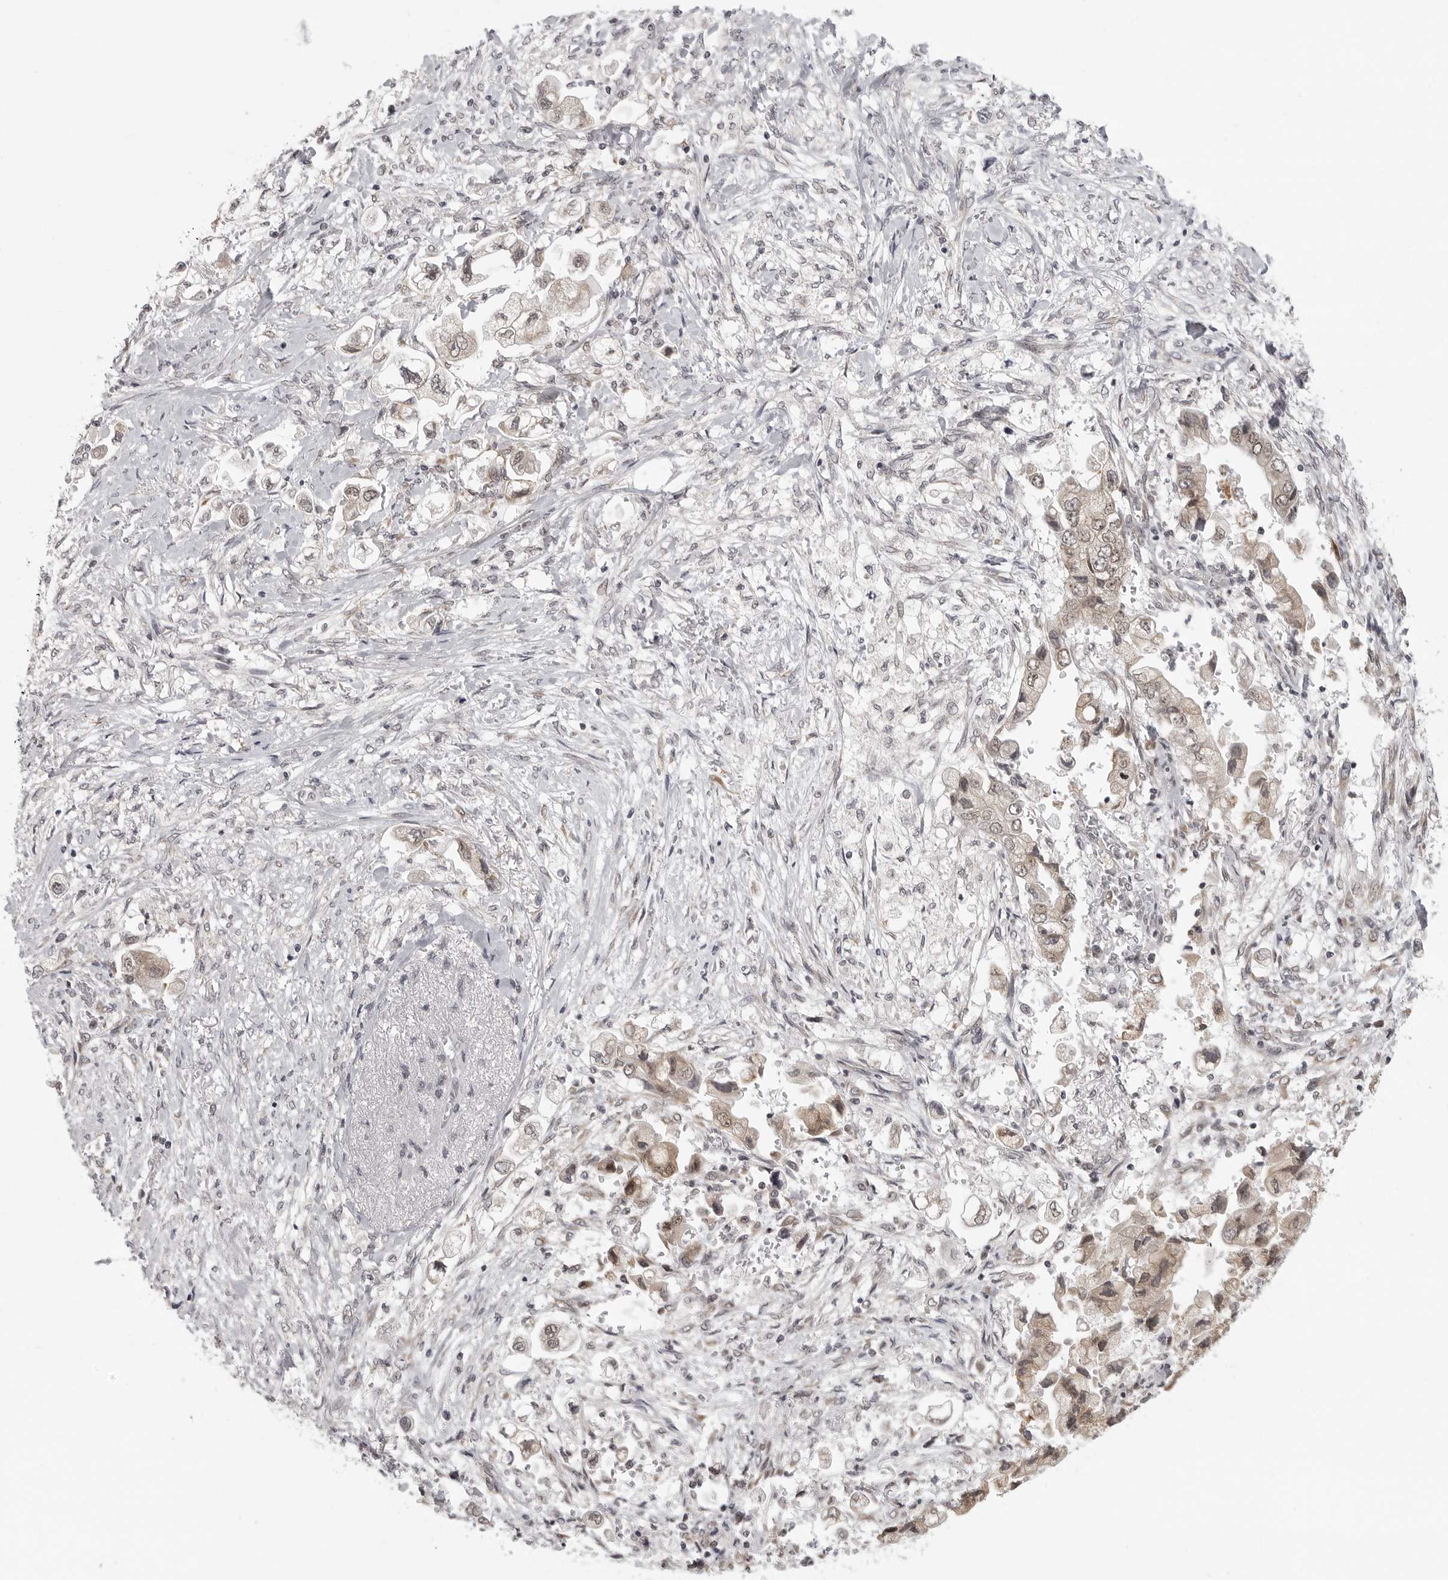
{"staining": {"intensity": "moderate", "quantity": "25%-75%", "location": "nuclear"}, "tissue": "stomach cancer", "cell_type": "Tumor cells", "image_type": "cancer", "snomed": [{"axis": "morphology", "description": "Adenocarcinoma, NOS"}, {"axis": "topography", "description": "Stomach"}], "caption": "This micrograph exhibits IHC staining of human stomach adenocarcinoma, with medium moderate nuclear expression in approximately 25%-75% of tumor cells.", "gene": "PRDM10", "patient": {"sex": "male", "age": 62}}